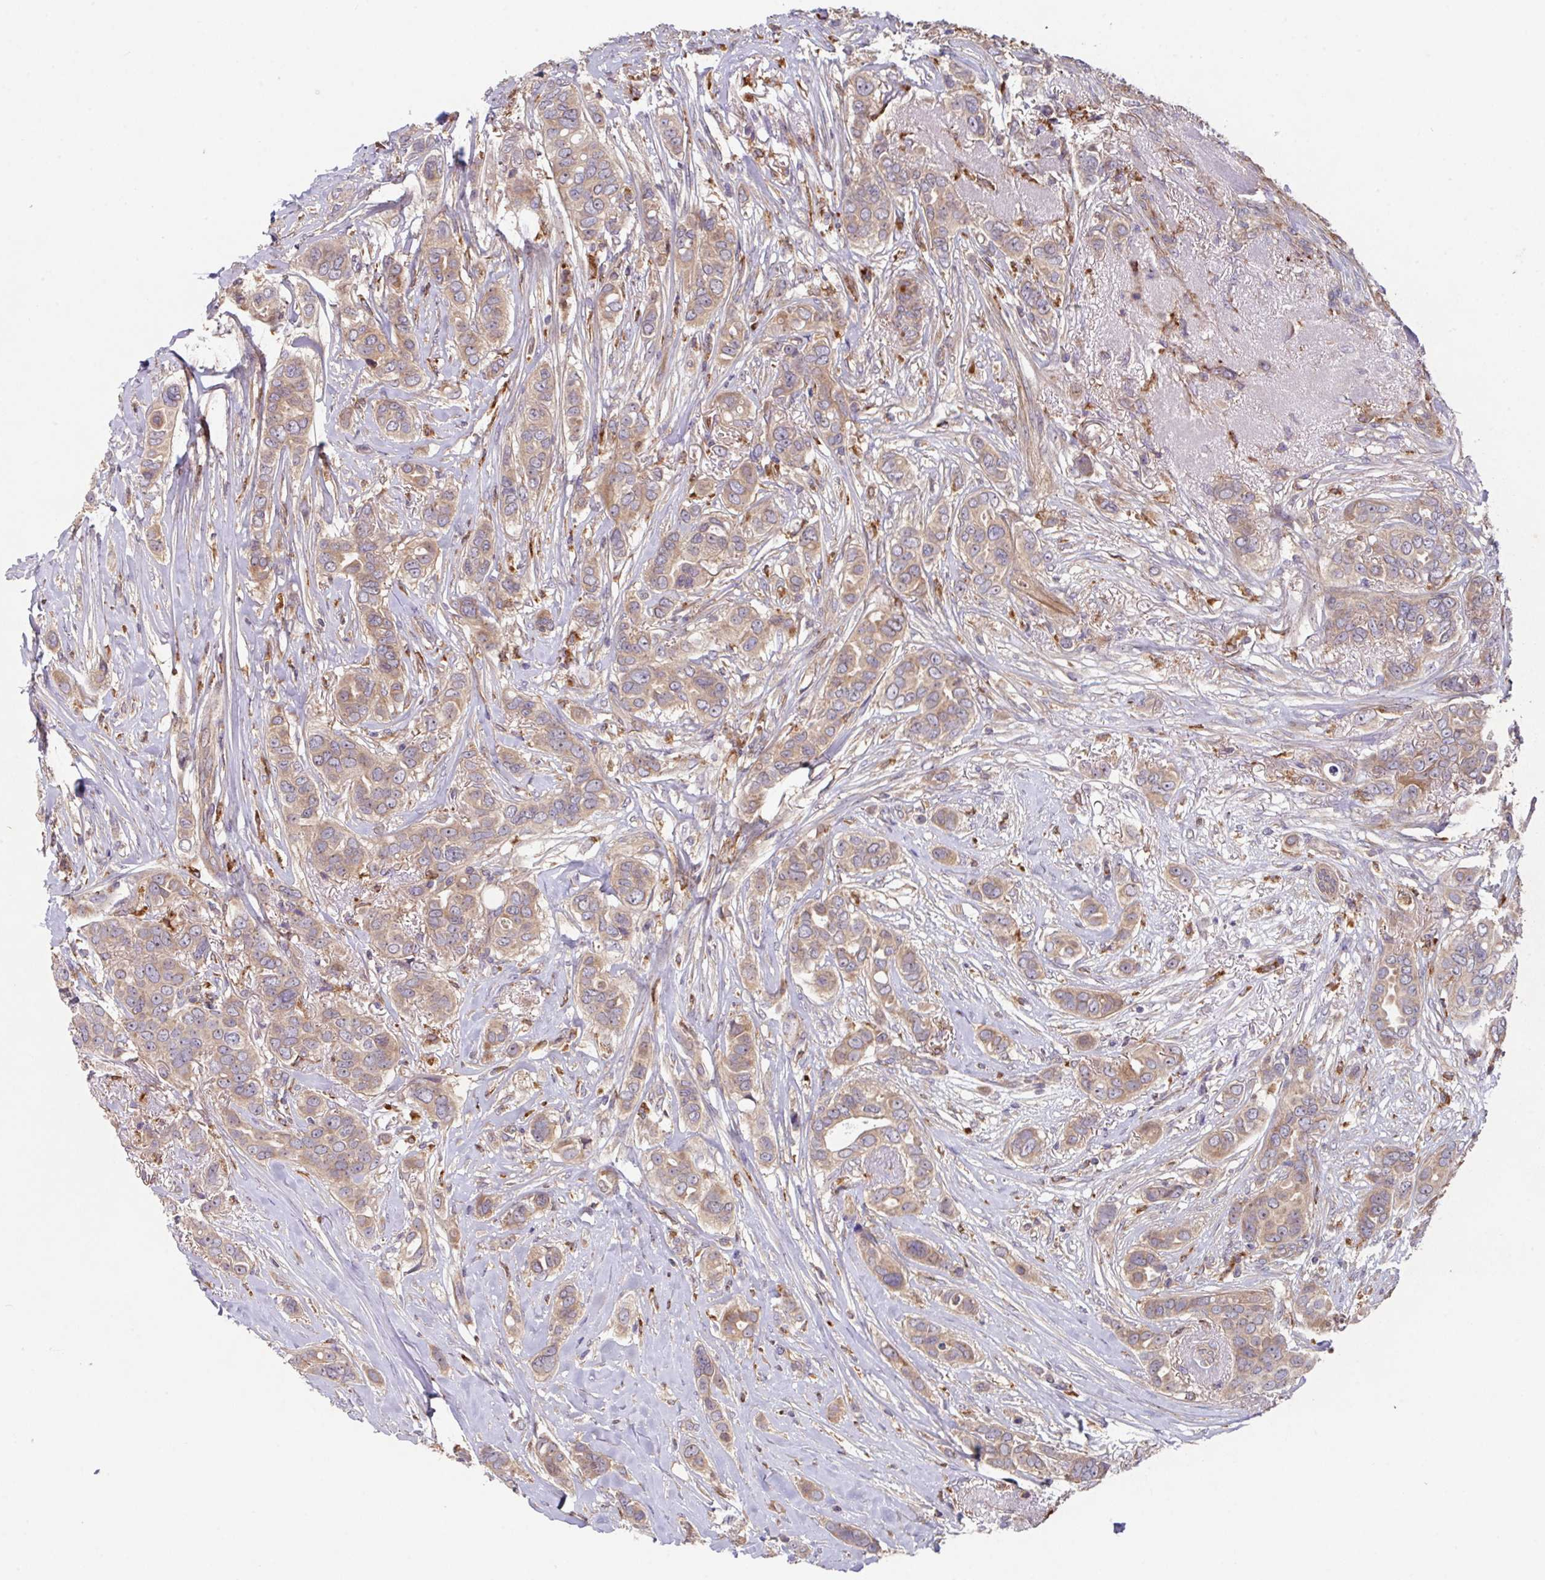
{"staining": {"intensity": "weak", "quantity": ">75%", "location": "cytoplasmic/membranous"}, "tissue": "breast cancer", "cell_type": "Tumor cells", "image_type": "cancer", "snomed": [{"axis": "morphology", "description": "Lobular carcinoma"}, {"axis": "topography", "description": "Breast"}], "caption": "A histopathology image showing weak cytoplasmic/membranous positivity in about >75% of tumor cells in lobular carcinoma (breast), as visualized by brown immunohistochemical staining.", "gene": "TRIM14", "patient": {"sex": "female", "age": 51}}